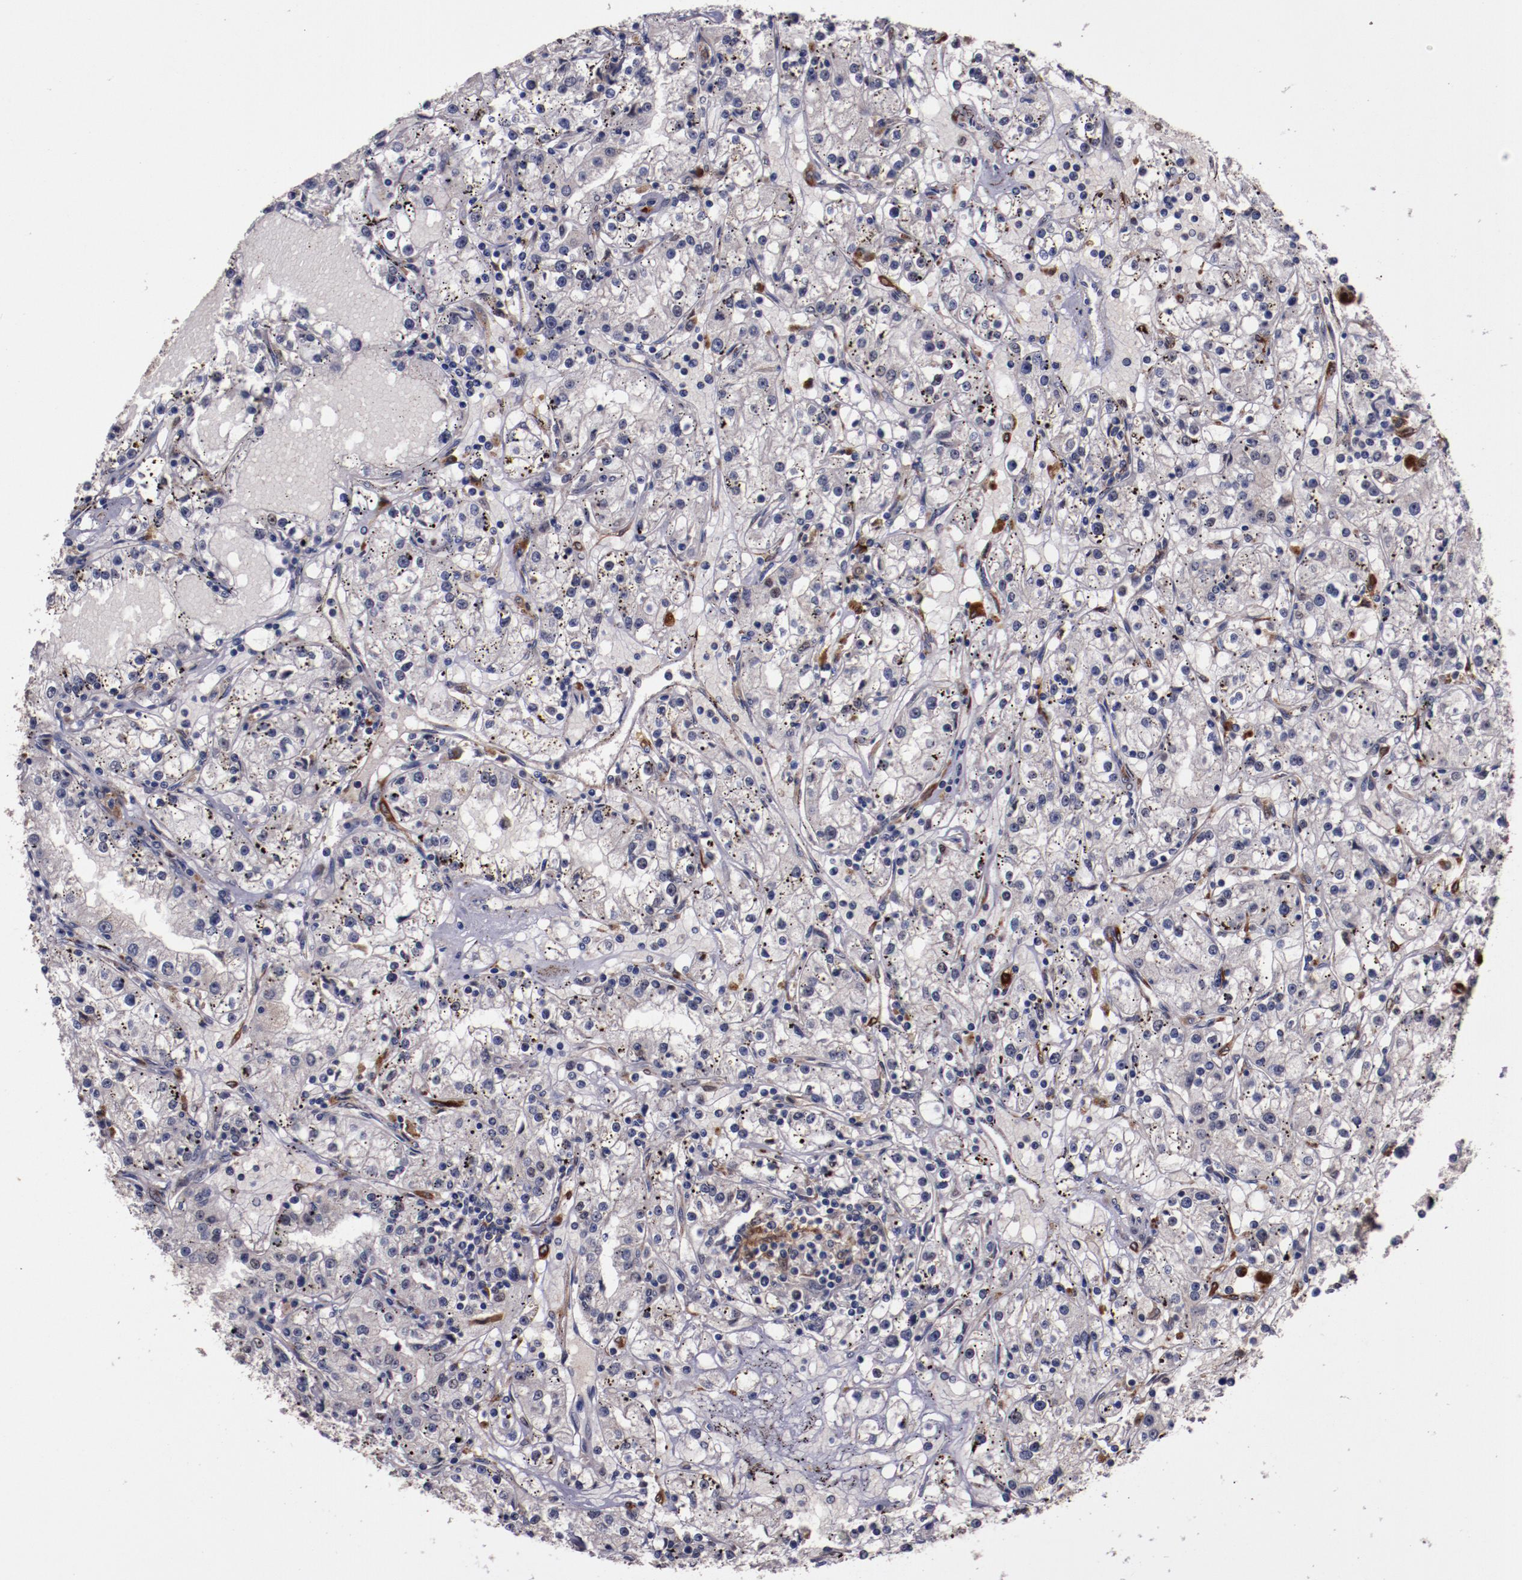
{"staining": {"intensity": "moderate", "quantity": "<25%", "location": "nuclear"}, "tissue": "renal cancer", "cell_type": "Tumor cells", "image_type": "cancer", "snomed": [{"axis": "morphology", "description": "Adenocarcinoma, NOS"}, {"axis": "topography", "description": "Kidney"}], "caption": "An immunohistochemistry micrograph of neoplastic tissue is shown. Protein staining in brown highlights moderate nuclear positivity in renal cancer (adenocarcinoma) within tumor cells.", "gene": "CHEK2", "patient": {"sex": "male", "age": 56}}